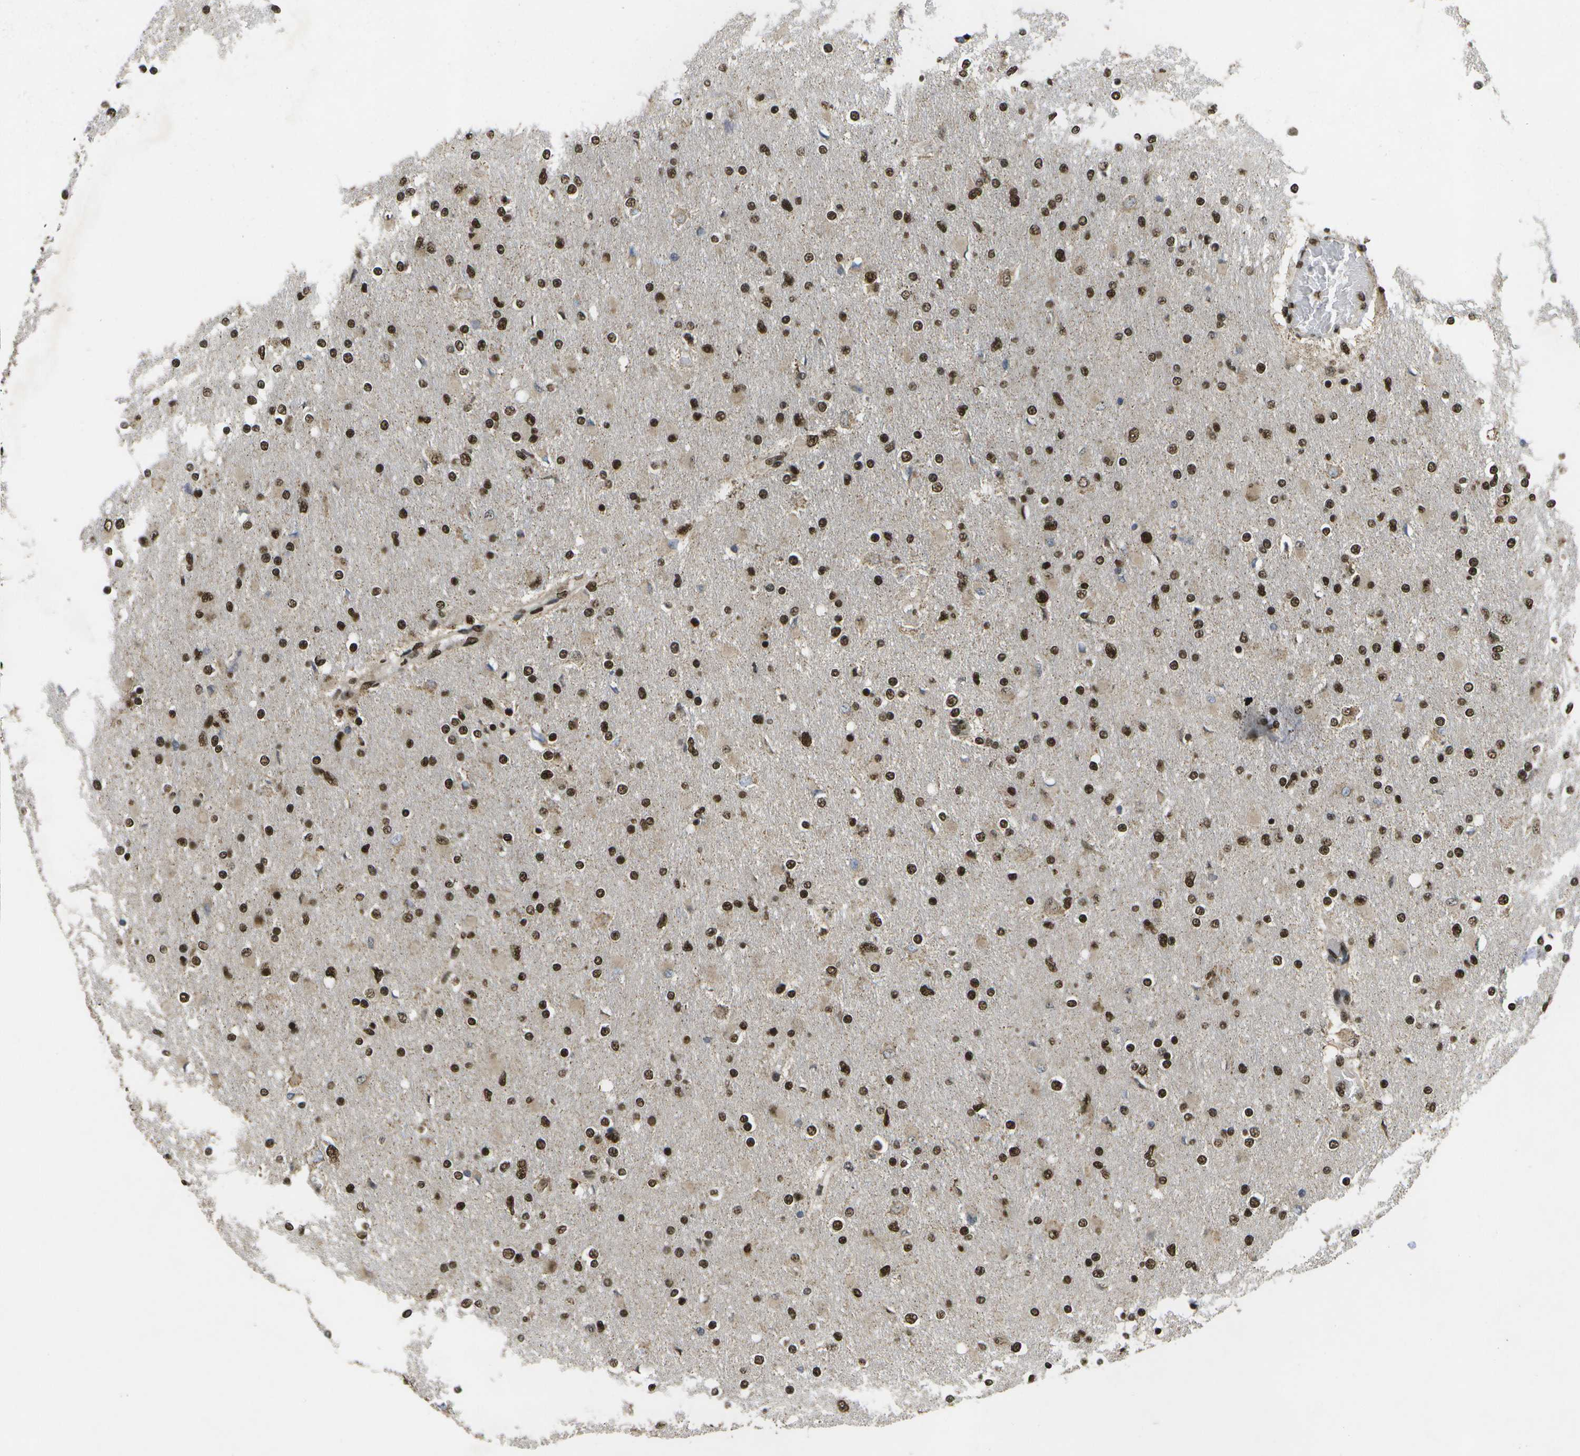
{"staining": {"intensity": "strong", "quantity": ">75%", "location": "nuclear"}, "tissue": "glioma", "cell_type": "Tumor cells", "image_type": "cancer", "snomed": [{"axis": "morphology", "description": "Glioma, malignant, High grade"}, {"axis": "topography", "description": "Cerebral cortex"}], "caption": "Immunohistochemistry (IHC) (DAB) staining of human glioma displays strong nuclear protein expression in approximately >75% of tumor cells. The staining was performed using DAB (3,3'-diaminobenzidine) to visualize the protein expression in brown, while the nuclei were stained in blue with hematoxylin (Magnification: 20x).", "gene": "SPEN", "patient": {"sex": "female", "age": 36}}